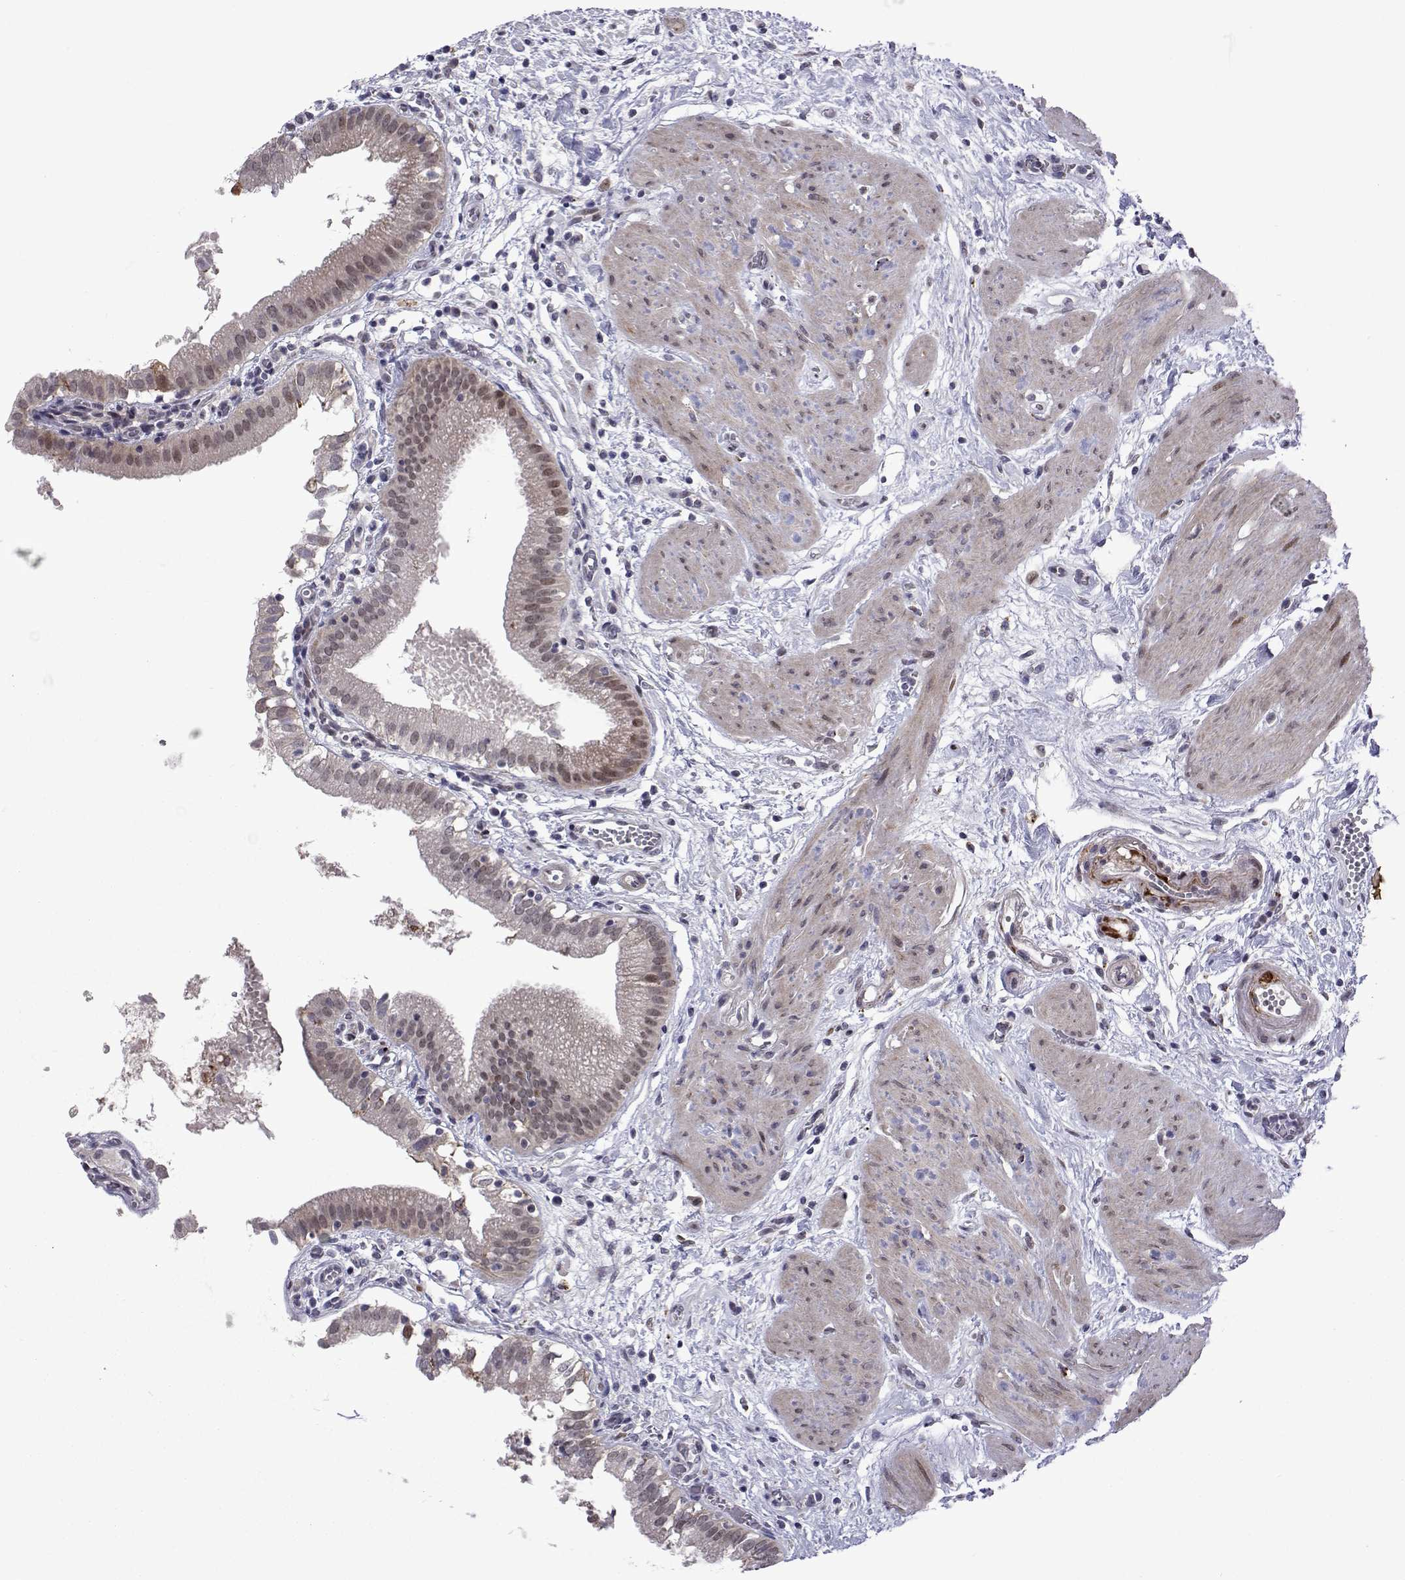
{"staining": {"intensity": "moderate", "quantity": ">75%", "location": "nuclear"}, "tissue": "gallbladder", "cell_type": "Glandular cells", "image_type": "normal", "snomed": [{"axis": "morphology", "description": "Normal tissue, NOS"}, {"axis": "topography", "description": "Gallbladder"}], "caption": "Glandular cells show moderate nuclear expression in about >75% of cells in benign gallbladder.", "gene": "EFCAB3", "patient": {"sex": "female", "age": 65}}